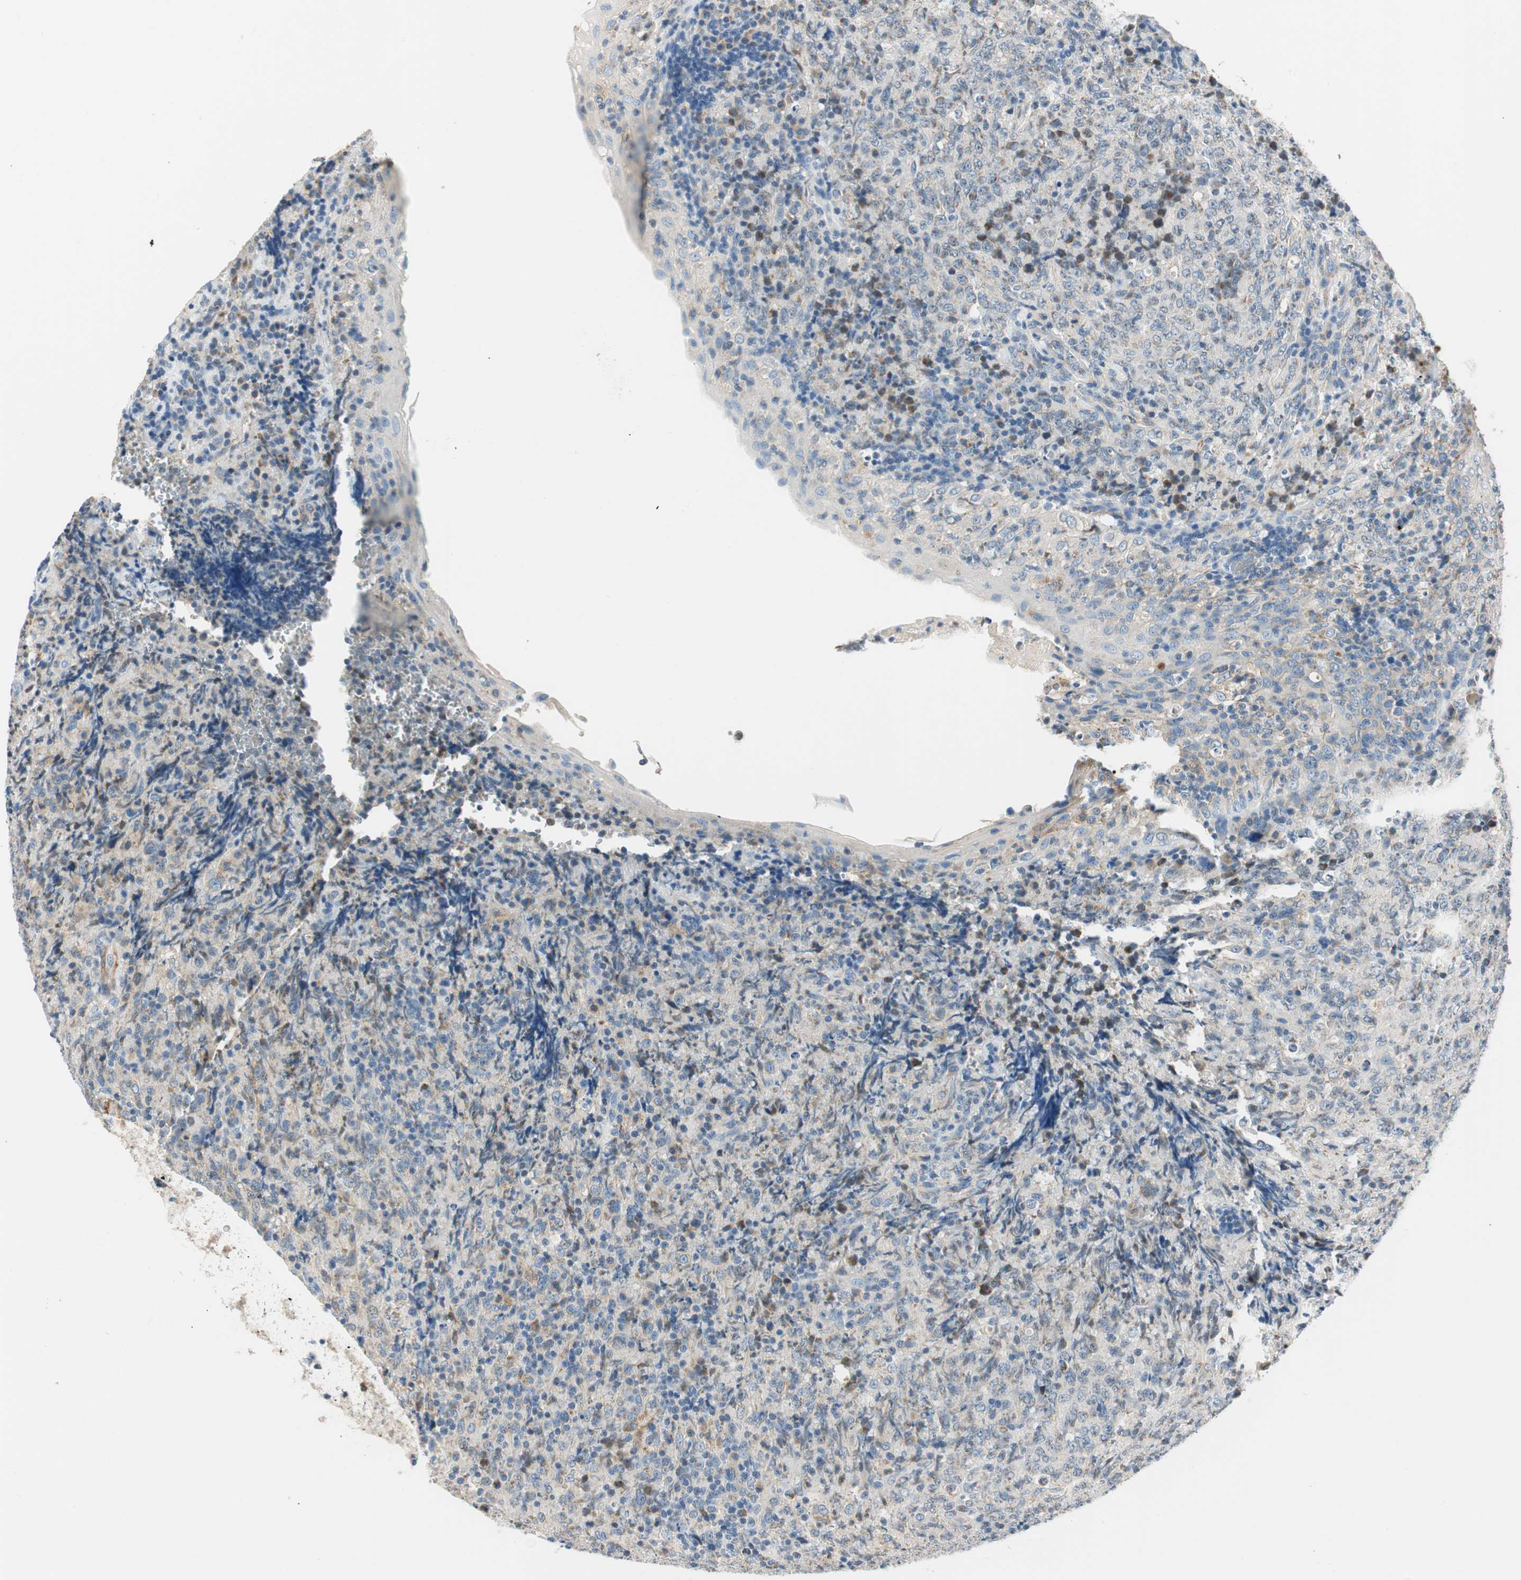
{"staining": {"intensity": "weak", "quantity": "<25%", "location": "cytoplasmic/membranous"}, "tissue": "lymphoma", "cell_type": "Tumor cells", "image_type": "cancer", "snomed": [{"axis": "morphology", "description": "Malignant lymphoma, non-Hodgkin's type, High grade"}, {"axis": "topography", "description": "Tonsil"}], "caption": "A photomicrograph of human lymphoma is negative for staining in tumor cells.", "gene": "RORB", "patient": {"sex": "female", "age": 36}}